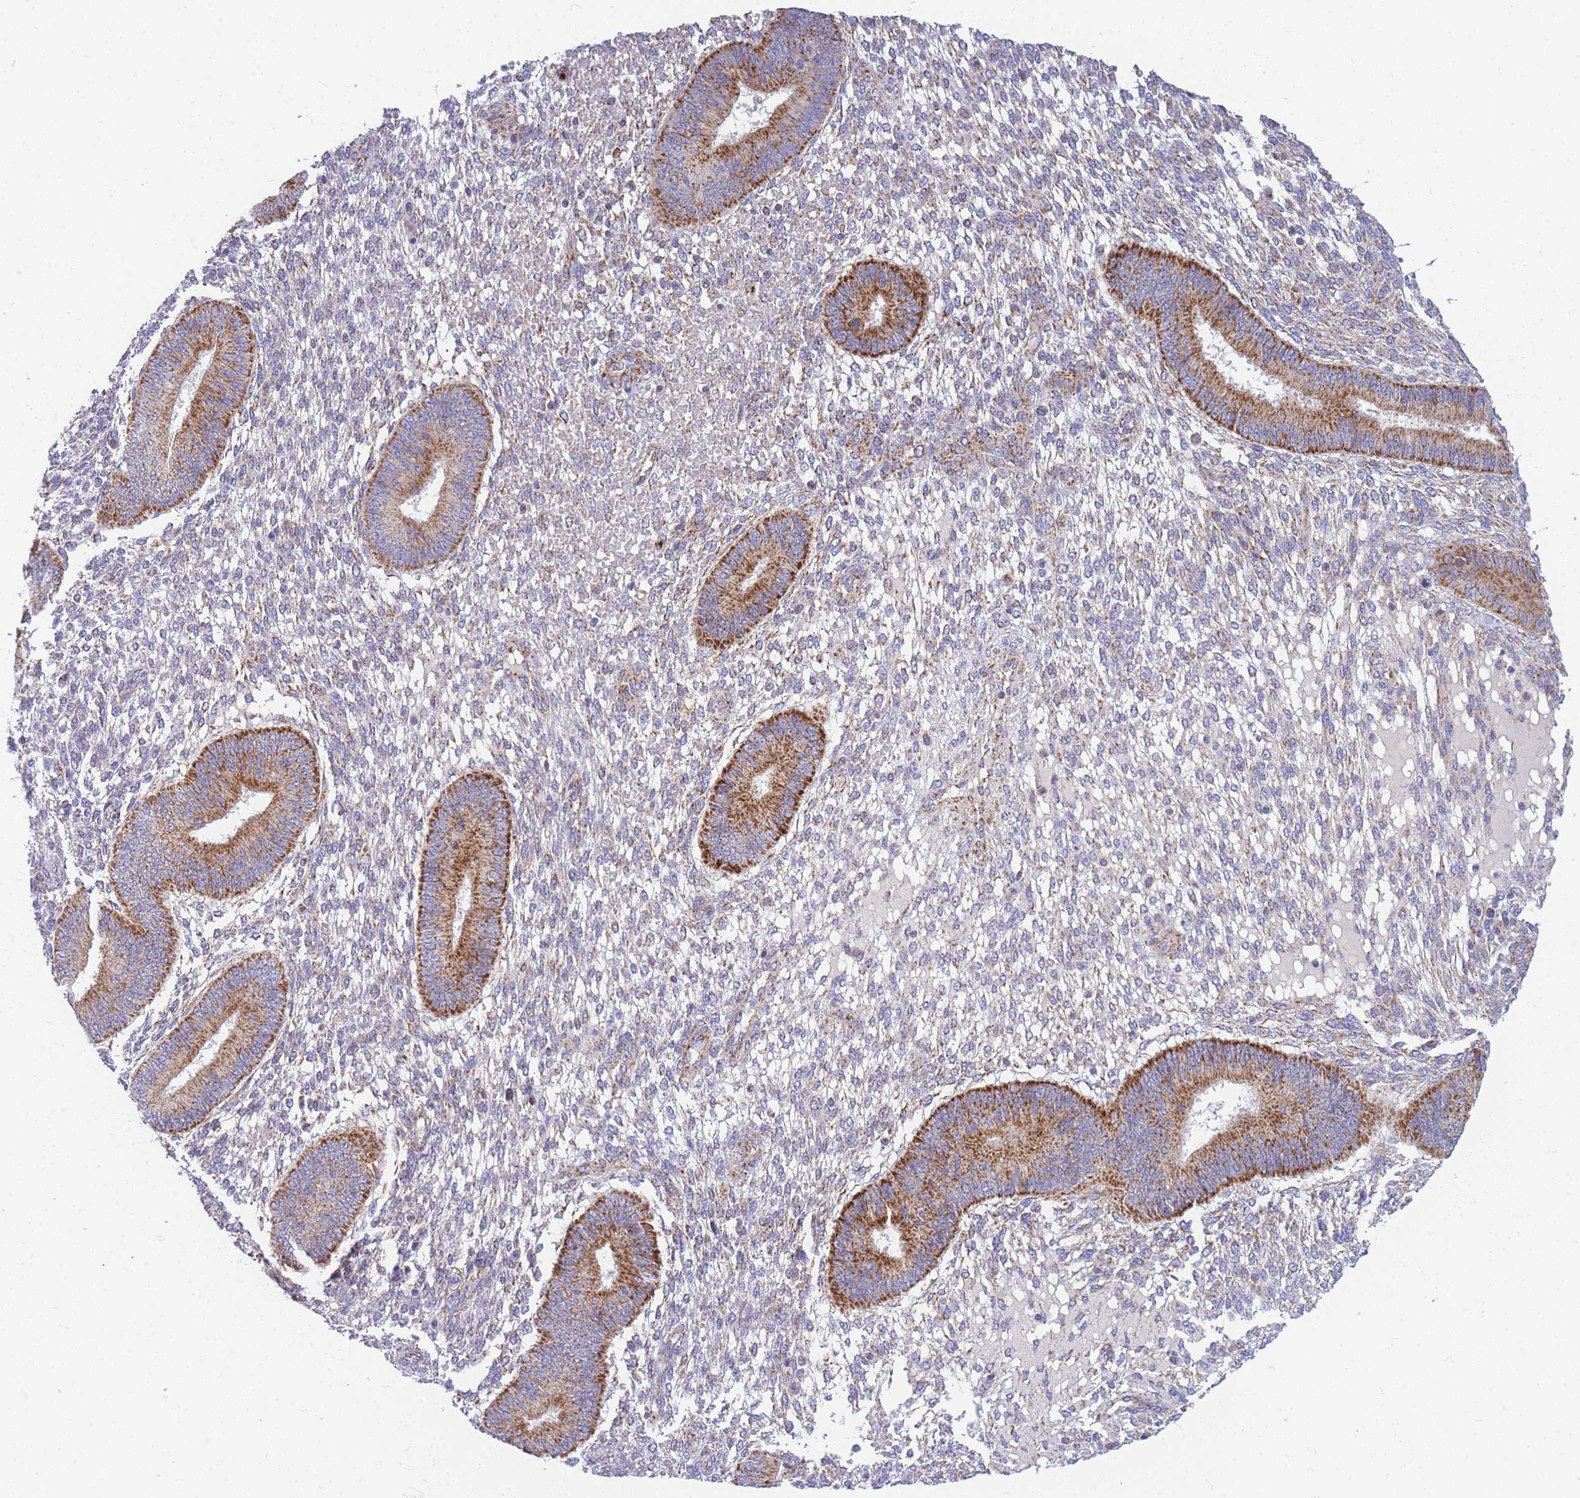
{"staining": {"intensity": "weak", "quantity": "<25%", "location": "cytoplasmic/membranous"}, "tissue": "endometrium", "cell_type": "Cells in endometrial stroma", "image_type": "normal", "snomed": [{"axis": "morphology", "description": "Normal tissue, NOS"}, {"axis": "topography", "description": "Endometrium"}], "caption": "Immunohistochemistry (IHC) of benign human endometrium displays no positivity in cells in endometrial stroma.", "gene": "MRPS11", "patient": {"sex": "female", "age": 49}}